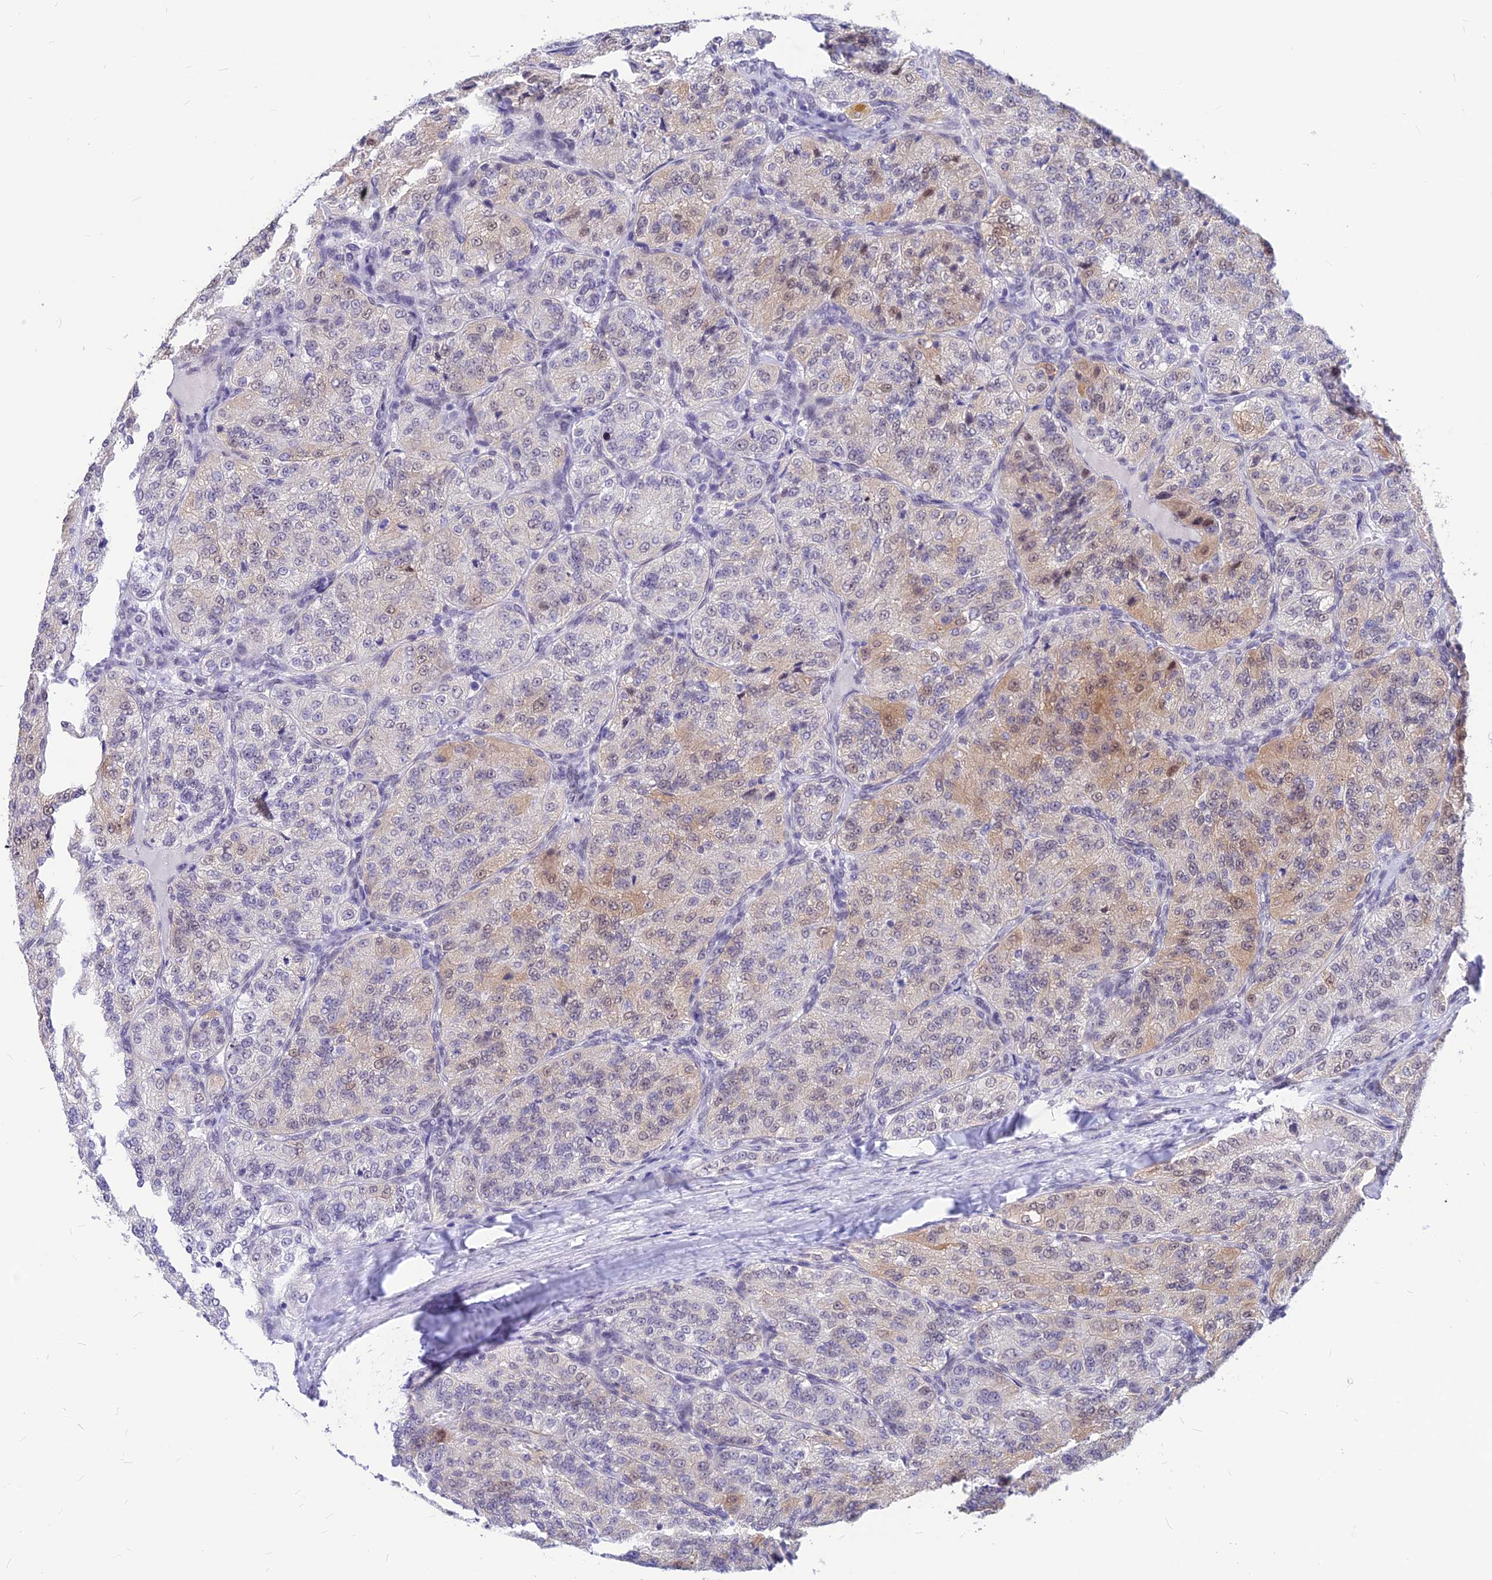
{"staining": {"intensity": "moderate", "quantity": "<25%", "location": "cytoplasmic/membranous,nuclear"}, "tissue": "renal cancer", "cell_type": "Tumor cells", "image_type": "cancer", "snomed": [{"axis": "morphology", "description": "Adenocarcinoma, NOS"}, {"axis": "topography", "description": "Kidney"}], "caption": "This micrograph demonstrates renal cancer stained with IHC to label a protein in brown. The cytoplasmic/membranous and nuclear of tumor cells show moderate positivity for the protein. Nuclei are counter-stained blue.", "gene": "KCTD13", "patient": {"sex": "female", "age": 63}}